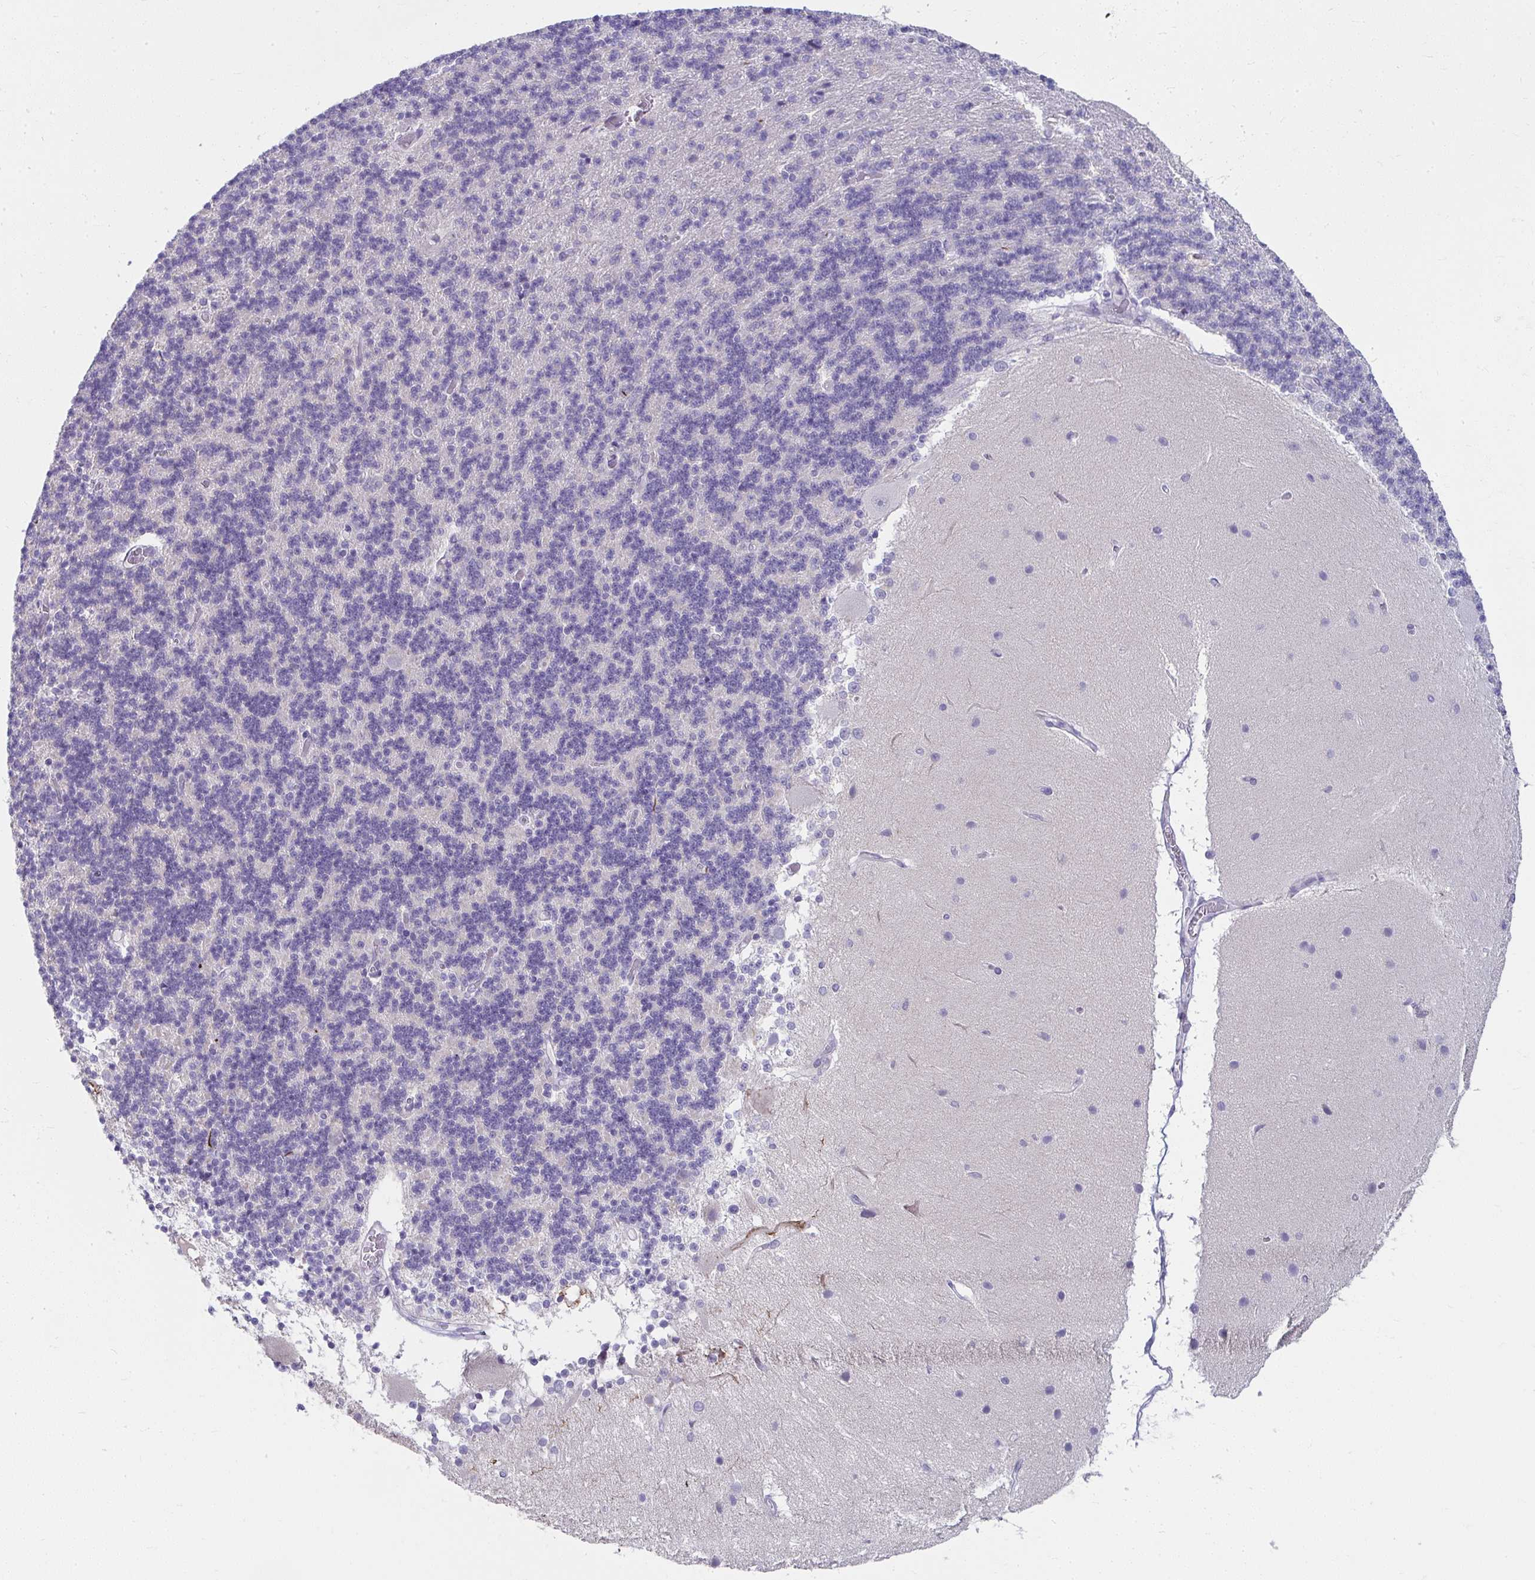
{"staining": {"intensity": "negative", "quantity": "none", "location": "none"}, "tissue": "cerebellum", "cell_type": "Cells in granular layer", "image_type": "normal", "snomed": [{"axis": "morphology", "description": "Normal tissue, NOS"}, {"axis": "topography", "description": "Cerebellum"}], "caption": "Immunohistochemistry (IHC) of unremarkable human cerebellum exhibits no staining in cells in granular layer. (Brightfield microscopy of DAB (3,3'-diaminobenzidine) IHC at high magnification).", "gene": "UGT3A2", "patient": {"sex": "female", "age": 54}}